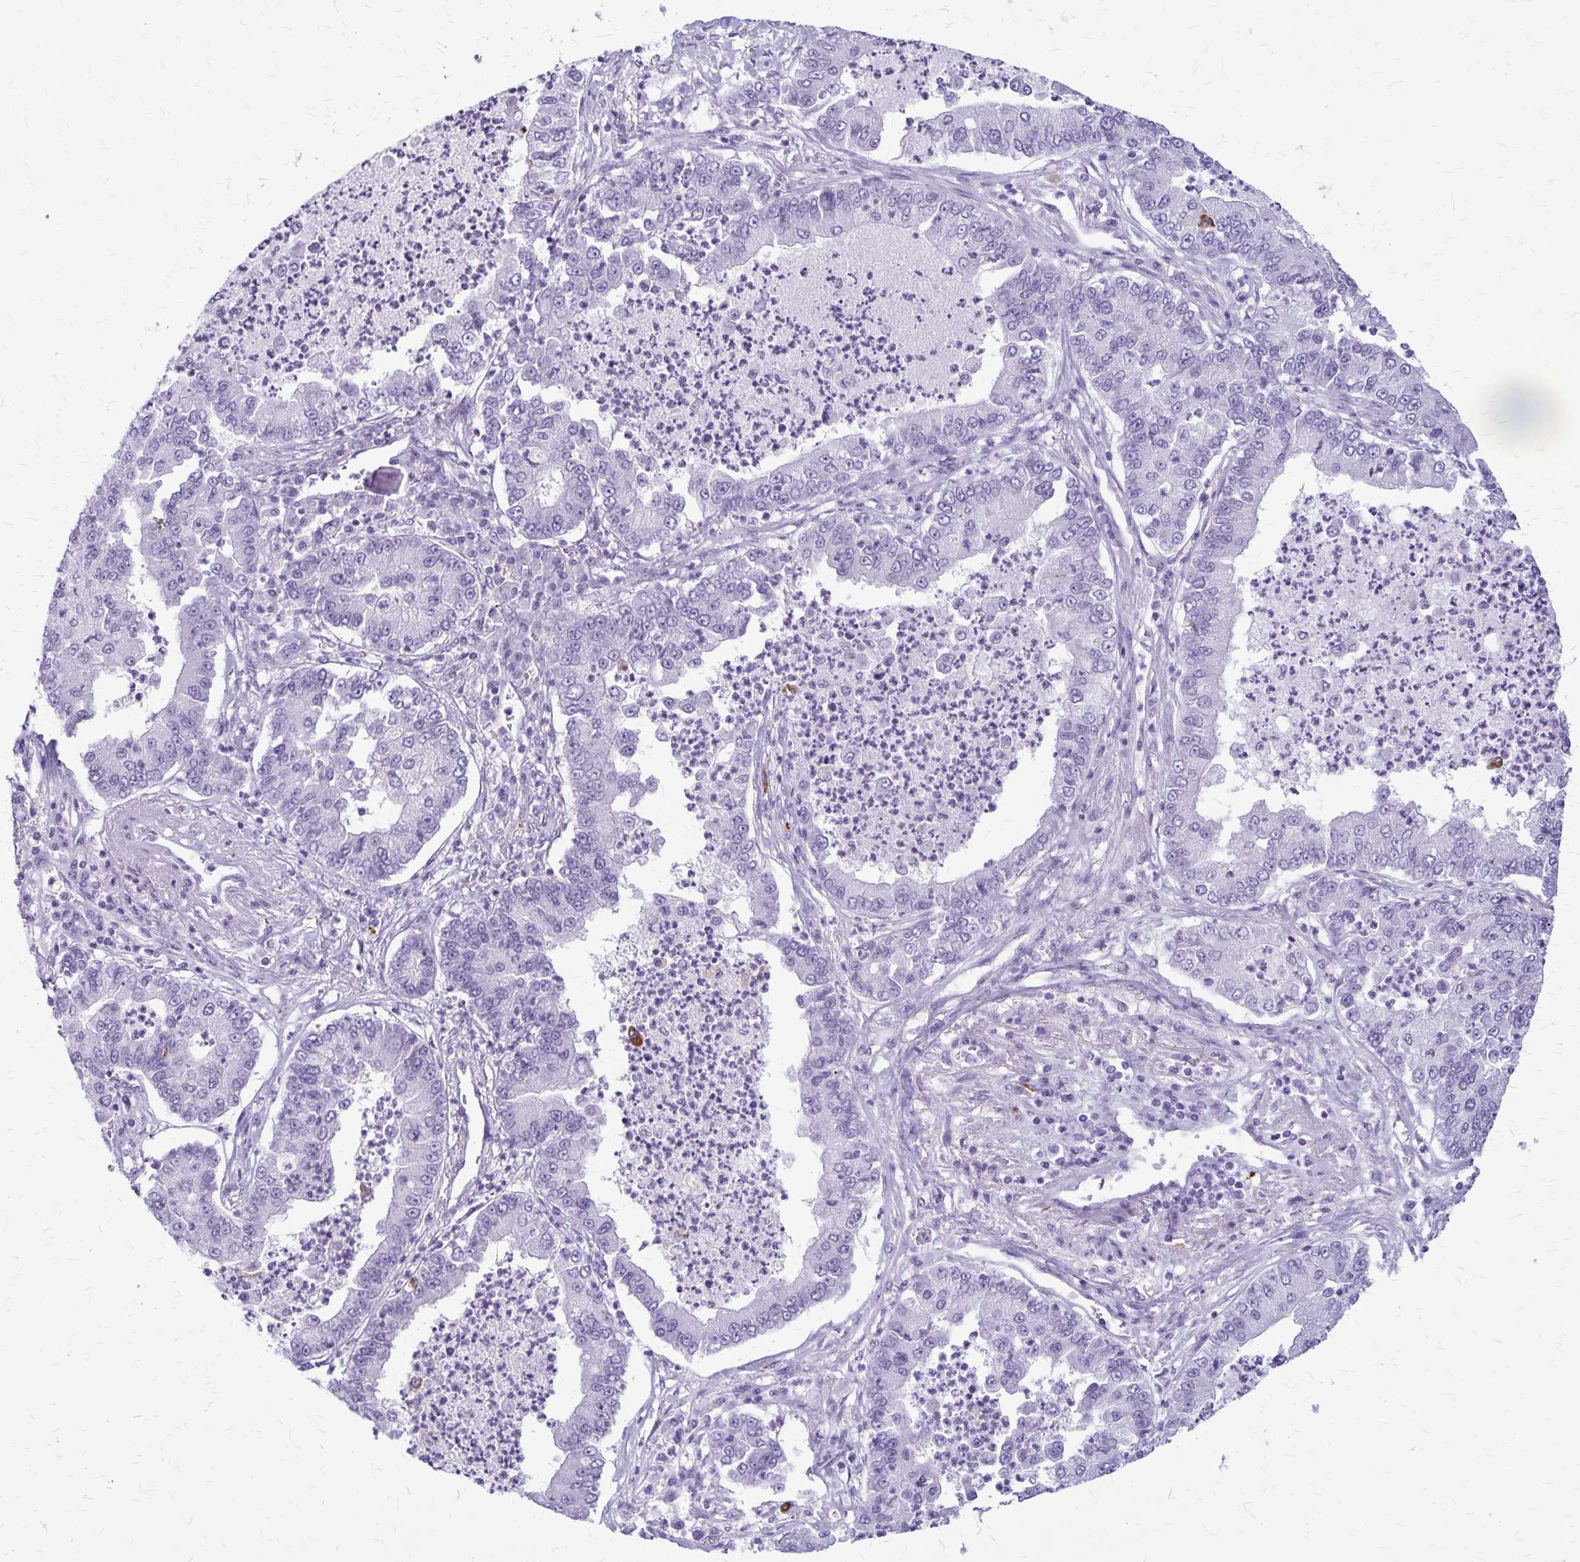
{"staining": {"intensity": "negative", "quantity": "none", "location": "none"}, "tissue": "lung cancer", "cell_type": "Tumor cells", "image_type": "cancer", "snomed": [{"axis": "morphology", "description": "Adenocarcinoma, NOS"}, {"axis": "topography", "description": "Lung"}], "caption": "The IHC histopathology image has no significant staining in tumor cells of lung cancer (adenocarcinoma) tissue.", "gene": "RTN1", "patient": {"sex": "female", "age": 57}}